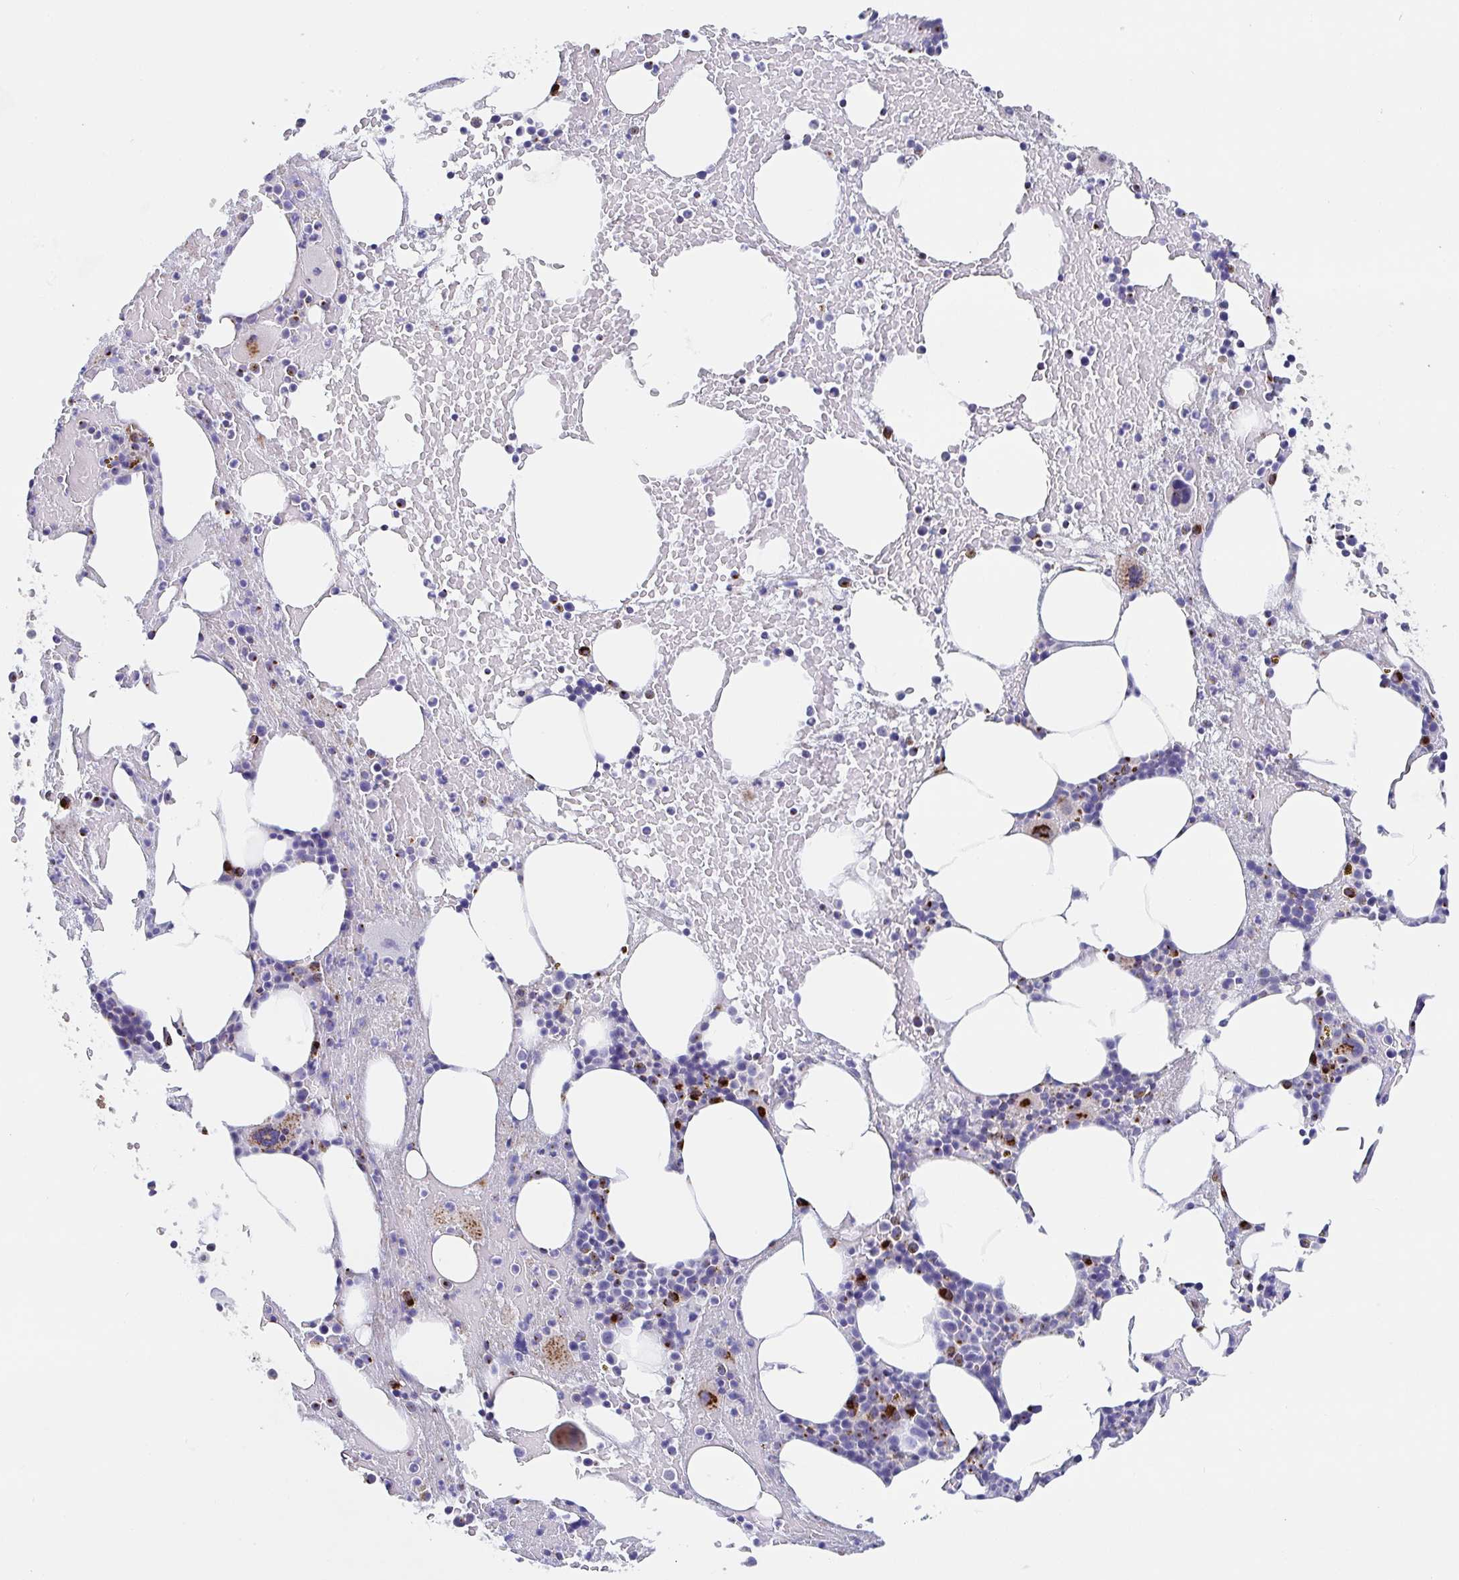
{"staining": {"intensity": "strong", "quantity": "<25%", "location": "cytoplasmic/membranous"}, "tissue": "bone marrow", "cell_type": "Hematopoietic cells", "image_type": "normal", "snomed": [{"axis": "morphology", "description": "Normal tissue, NOS"}, {"axis": "topography", "description": "Bone marrow"}], "caption": "Immunohistochemical staining of unremarkable human bone marrow demonstrates strong cytoplasmic/membranous protein expression in approximately <25% of hematopoietic cells. The staining was performed using DAB (3,3'-diaminobenzidine), with brown indicating positive protein expression. Nuclei are stained blue with hematoxylin.", "gene": "PROSER3", "patient": {"sex": "female", "age": 62}}